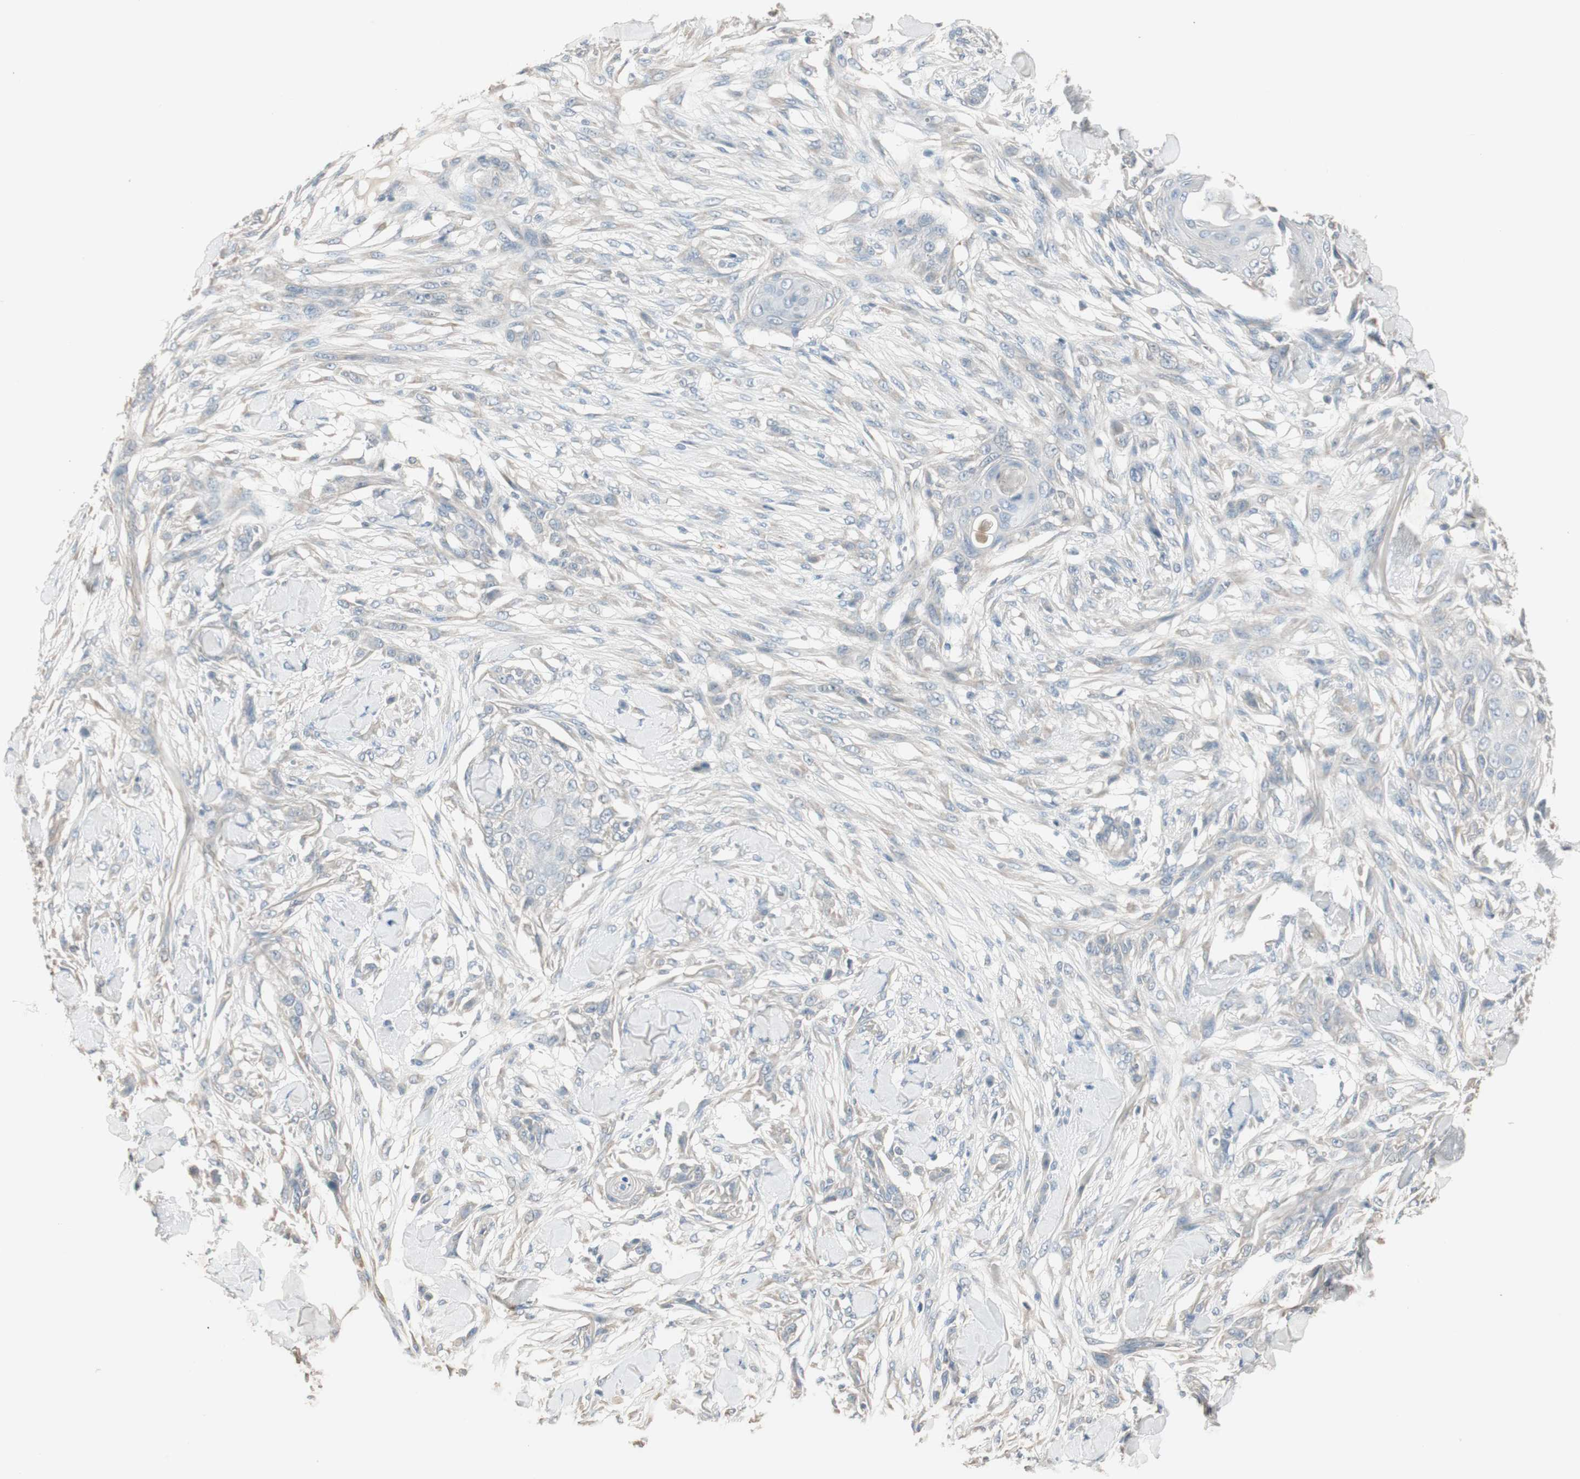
{"staining": {"intensity": "negative", "quantity": "none", "location": "none"}, "tissue": "skin cancer", "cell_type": "Tumor cells", "image_type": "cancer", "snomed": [{"axis": "morphology", "description": "Squamous cell carcinoma, NOS"}, {"axis": "topography", "description": "Skin"}], "caption": "Image shows no significant protein positivity in tumor cells of skin cancer (squamous cell carcinoma).", "gene": "KHK", "patient": {"sex": "female", "age": 59}}